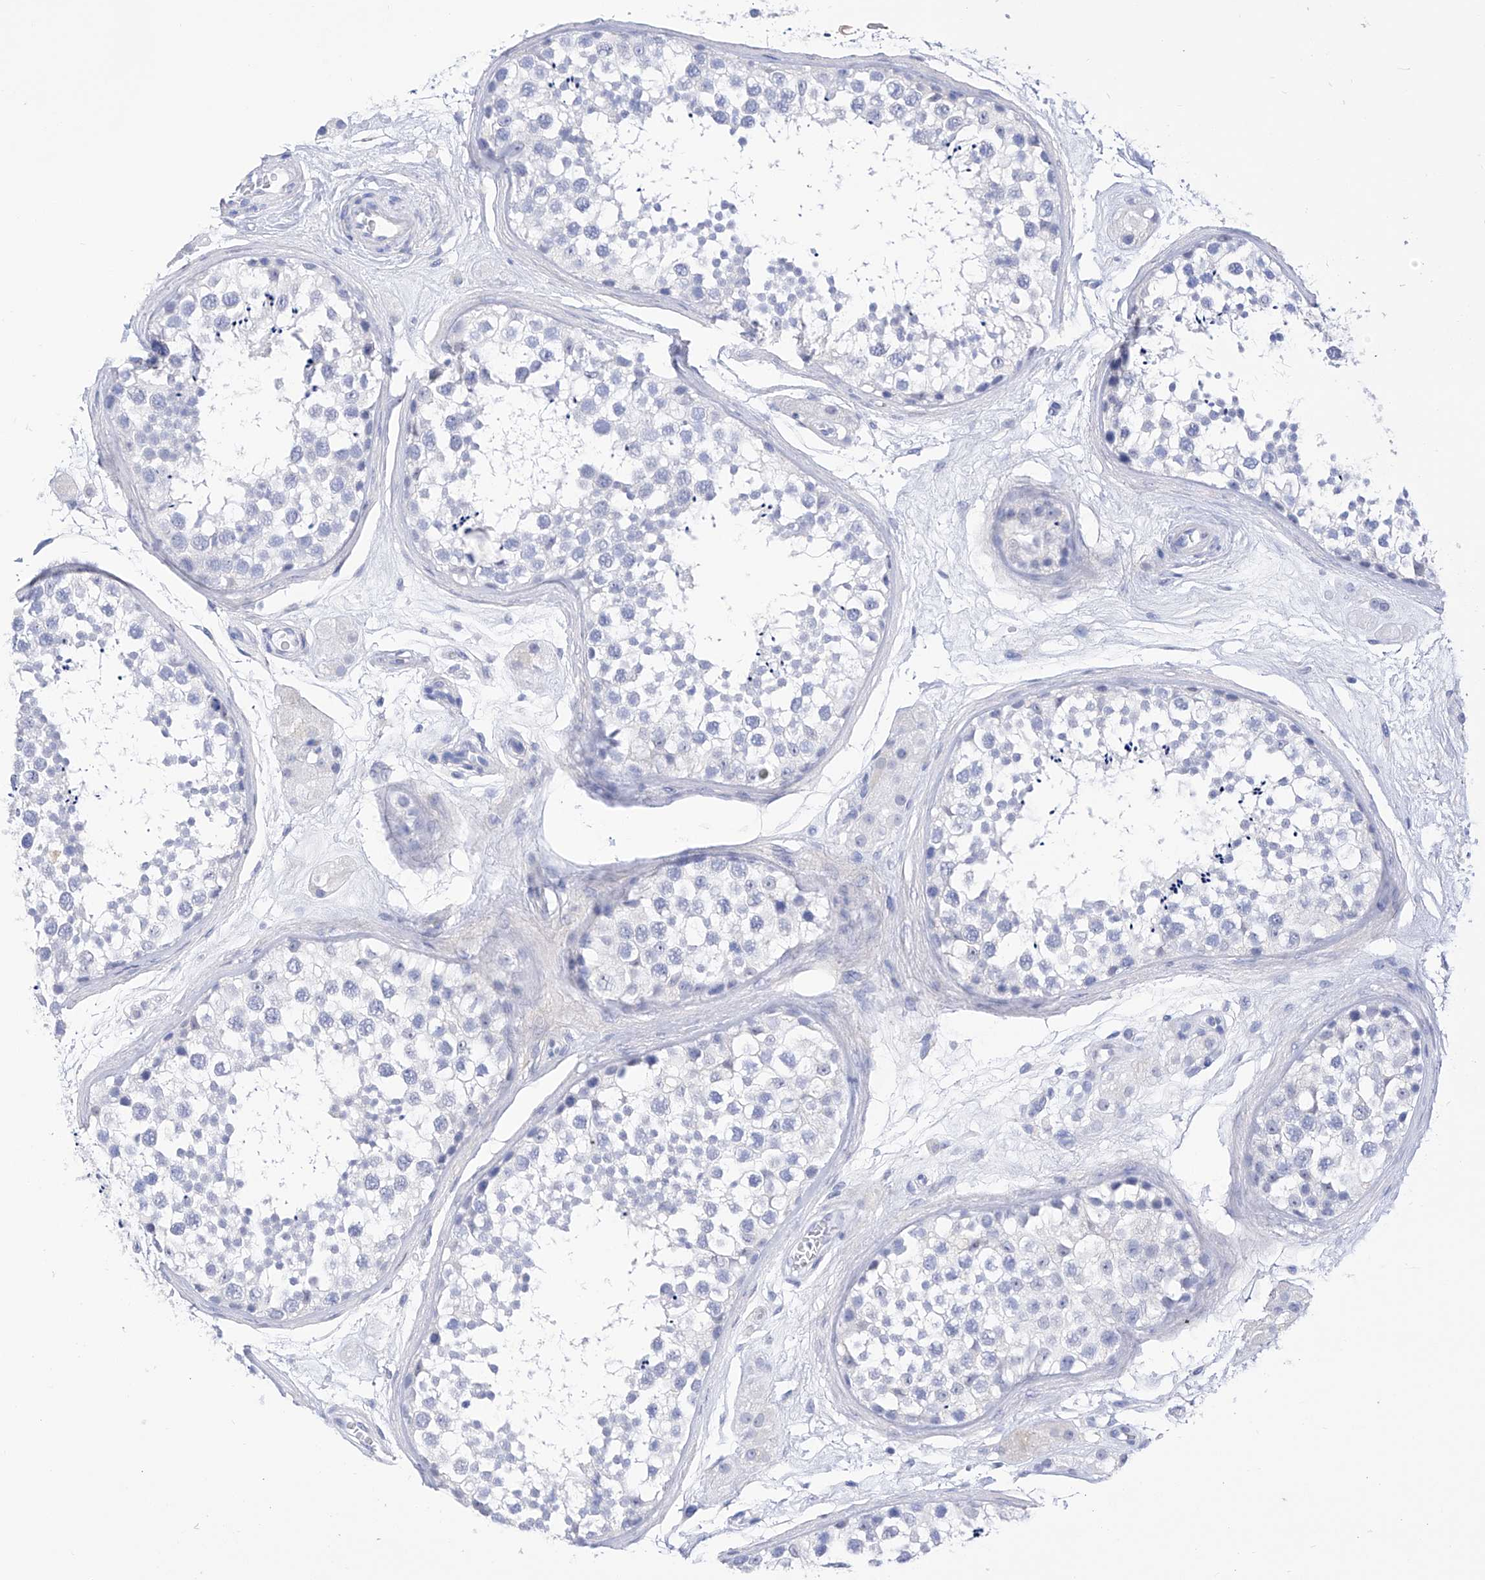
{"staining": {"intensity": "negative", "quantity": "none", "location": "none"}, "tissue": "testis", "cell_type": "Cells in seminiferous ducts", "image_type": "normal", "snomed": [{"axis": "morphology", "description": "Normal tissue, NOS"}, {"axis": "topography", "description": "Testis"}], "caption": "Cells in seminiferous ducts are negative for protein expression in normal human testis. Brightfield microscopy of immunohistochemistry stained with DAB (3,3'-diaminobenzidine) (brown) and hematoxylin (blue), captured at high magnification.", "gene": "FLG", "patient": {"sex": "male", "age": 56}}